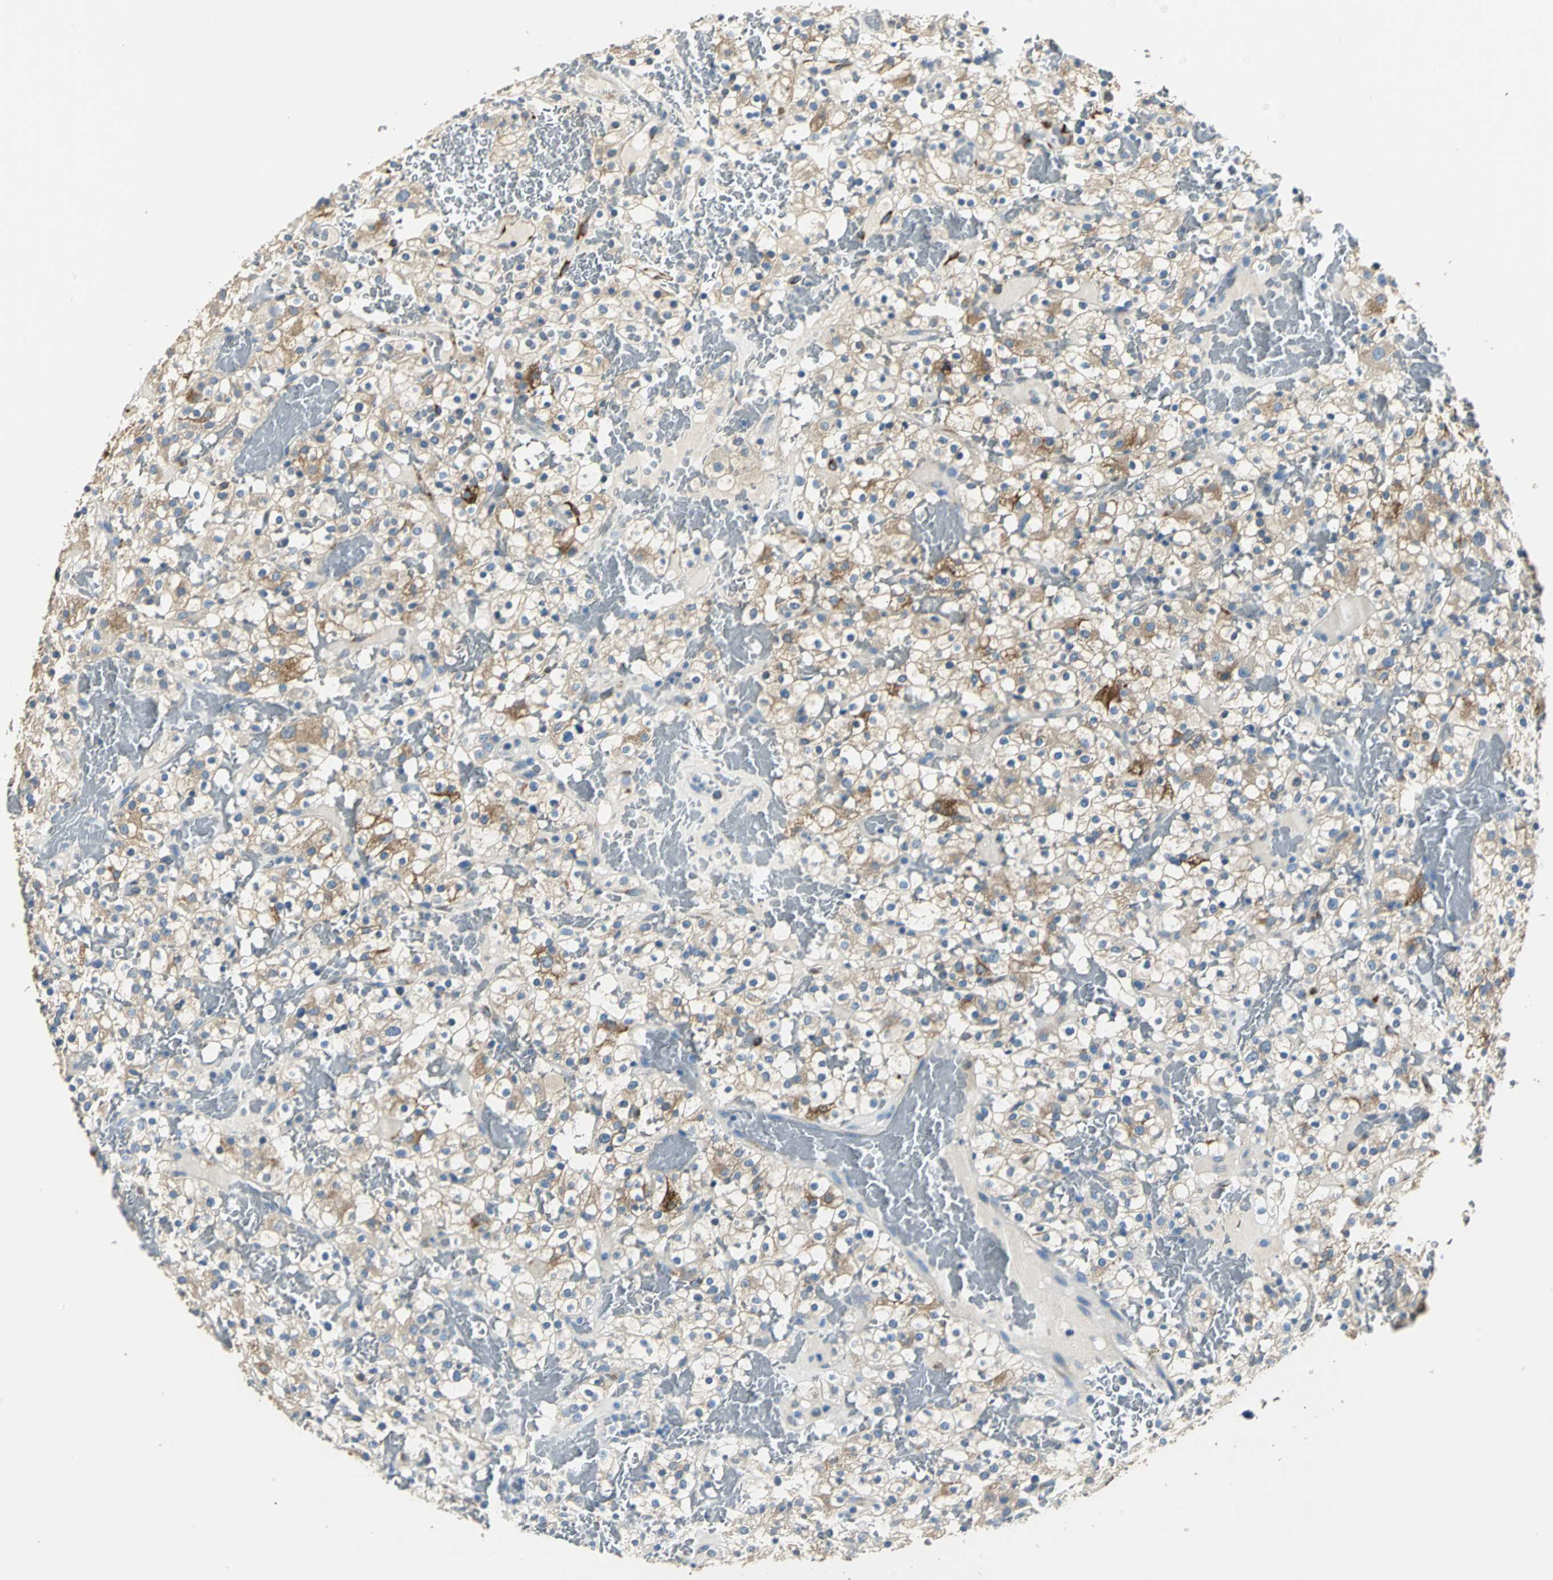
{"staining": {"intensity": "moderate", "quantity": "25%-75%", "location": "cytoplasmic/membranous"}, "tissue": "renal cancer", "cell_type": "Tumor cells", "image_type": "cancer", "snomed": [{"axis": "morphology", "description": "Normal tissue, NOS"}, {"axis": "morphology", "description": "Adenocarcinoma, NOS"}, {"axis": "topography", "description": "Kidney"}], "caption": "DAB (3,3'-diaminobenzidine) immunohistochemical staining of renal cancer reveals moderate cytoplasmic/membranous protein expression in approximately 25%-75% of tumor cells.", "gene": "B3GNT2", "patient": {"sex": "female", "age": 72}}